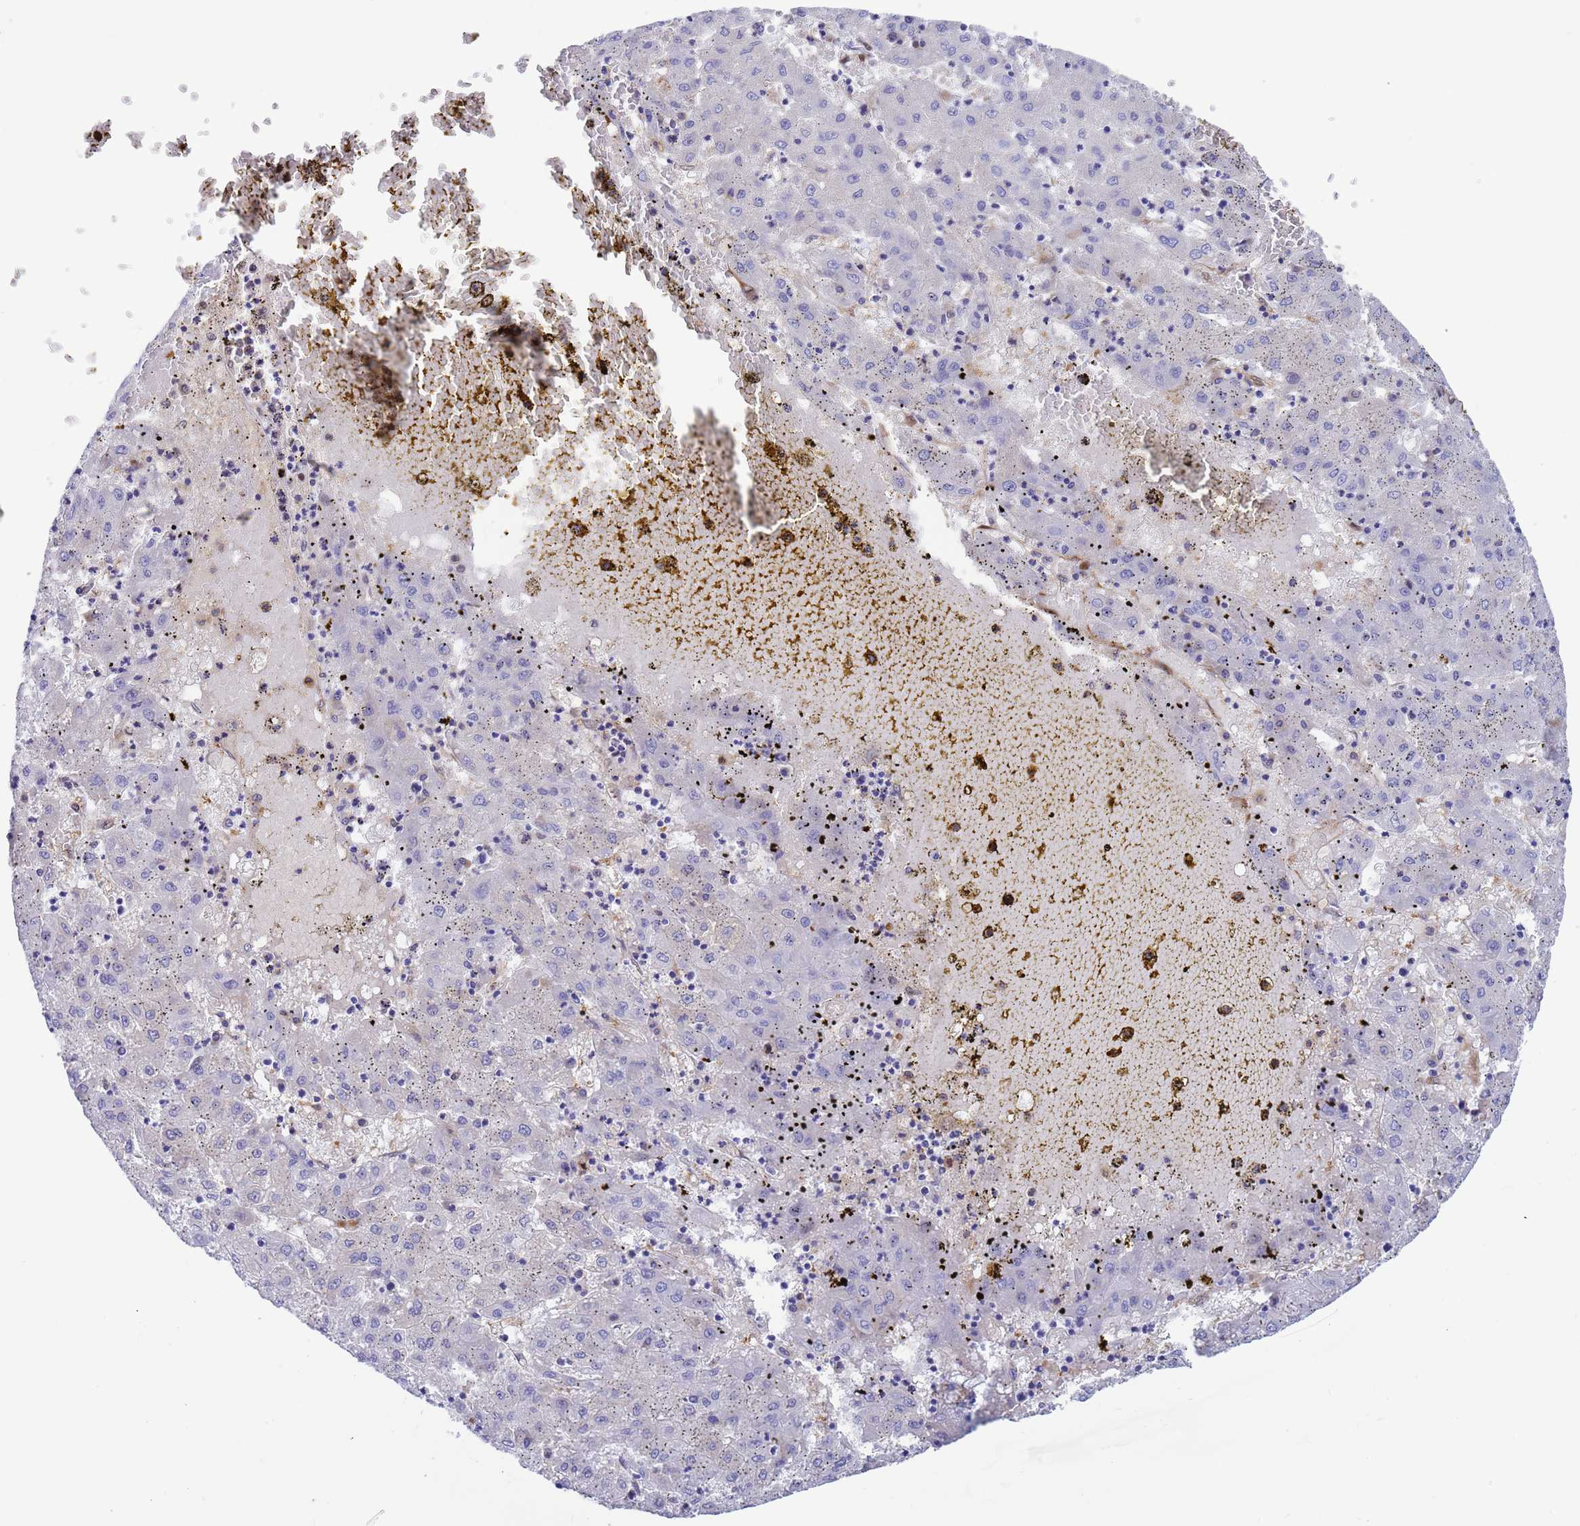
{"staining": {"intensity": "negative", "quantity": "none", "location": "none"}, "tissue": "liver cancer", "cell_type": "Tumor cells", "image_type": "cancer", "snomed": [{"axis": "morphology", "description": "Carcinoma, Hepatocellular, NOS"}, {"axis": "topography", "description": "Liver"}], "caption": "The IHC photomicrograph has no significant positivity in tumor cells of liver cancer (hepatocellular carcinoma) tissue.", "gene": "FOXRED1", "patient": {"sex": "male", "age": 72}}